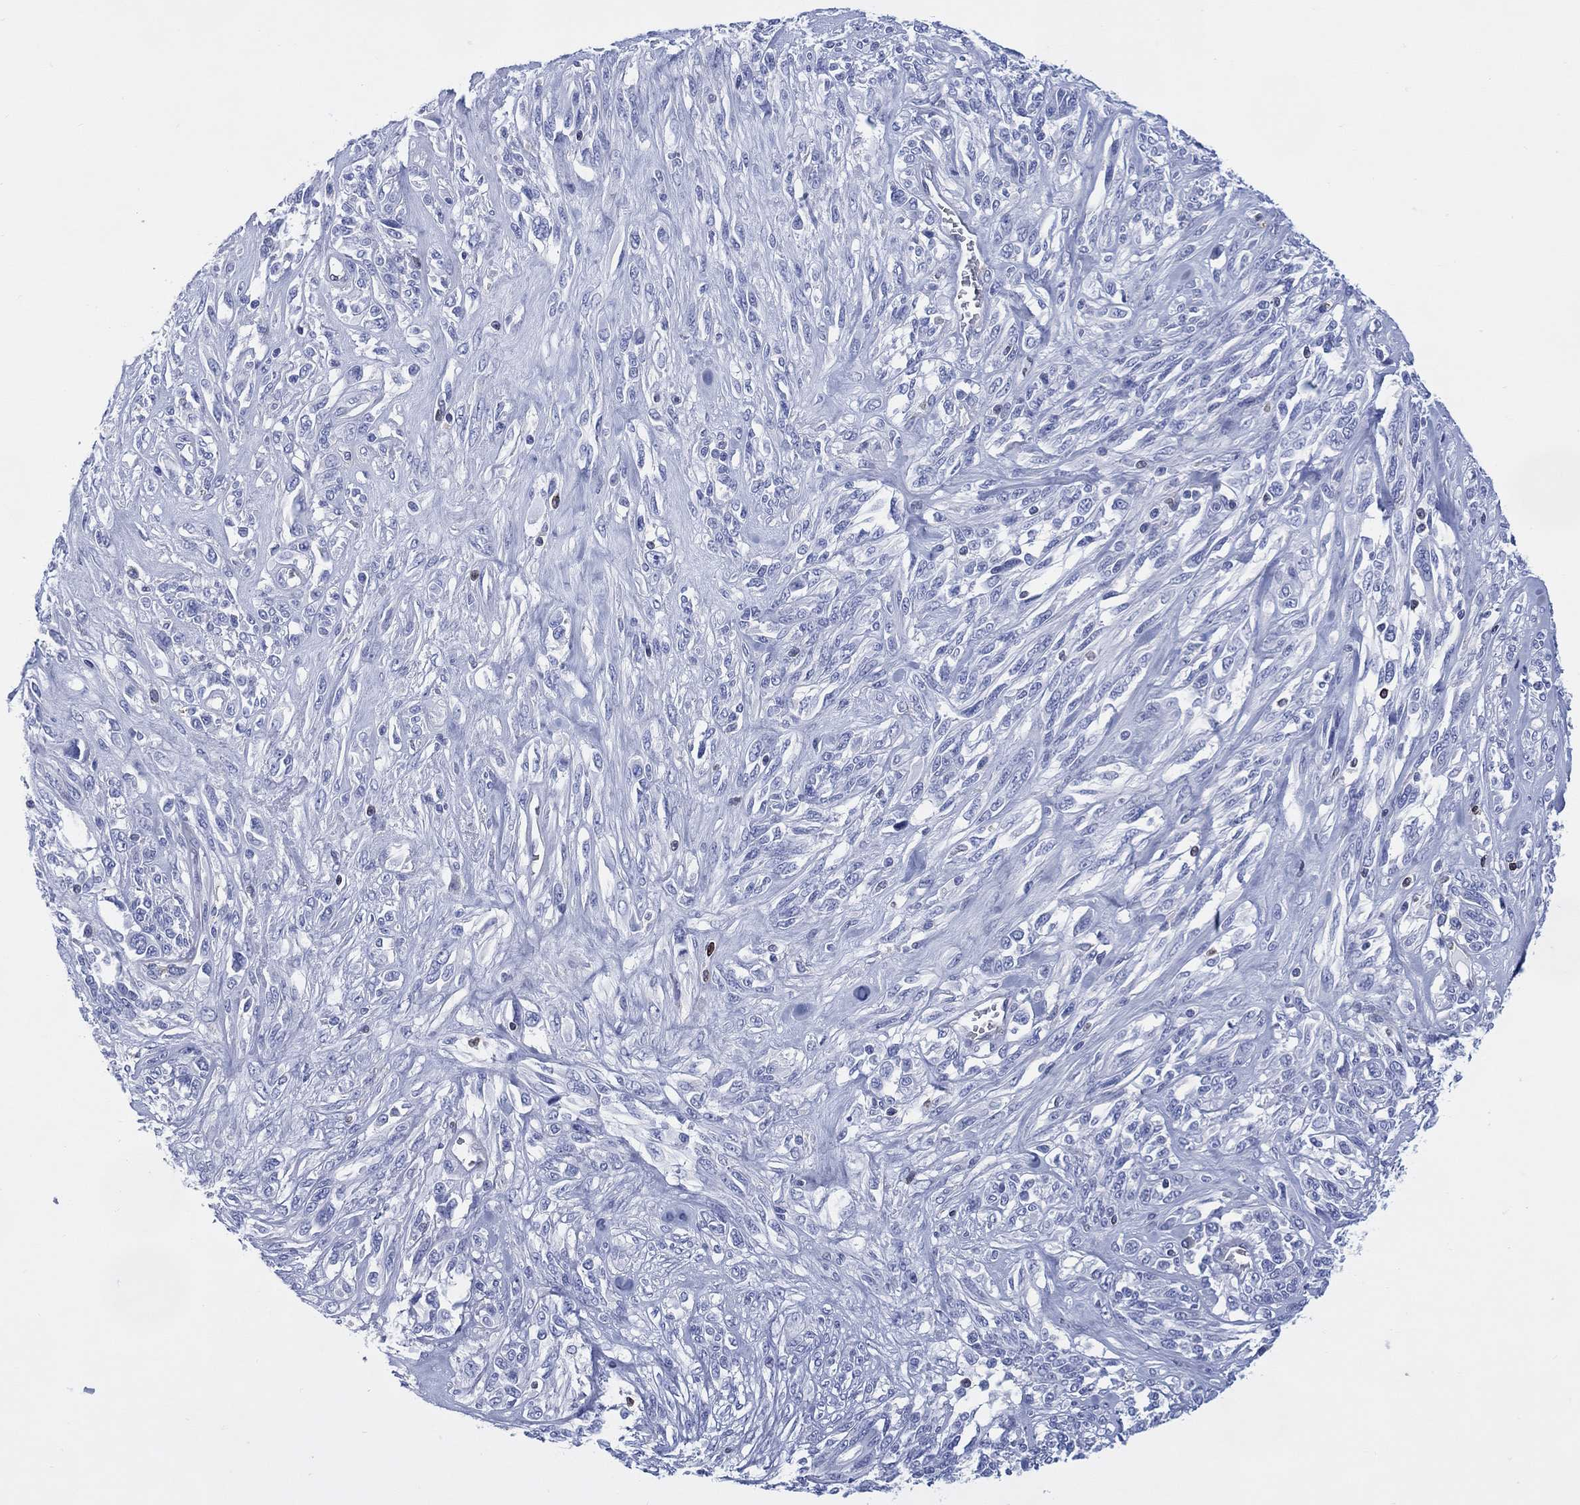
{"staining": {"intensity": "negative", "quantity": "none", "location": "none"}, "tissue": "melanoma", "cell_type": "Tumor cells", "image_type": "cancer", "snomed": [{"axis": "morphology", "description": "Malignant melanoma, NOS"}, {"axis": "topography", "description": "Skin"}], "caption": "IHC micrograph of melanoma stained for a protein (brown), which exhibits no staining in tumor cells.", "gene": "DDI1", "patient": {"sex": "female", "age": 91}}